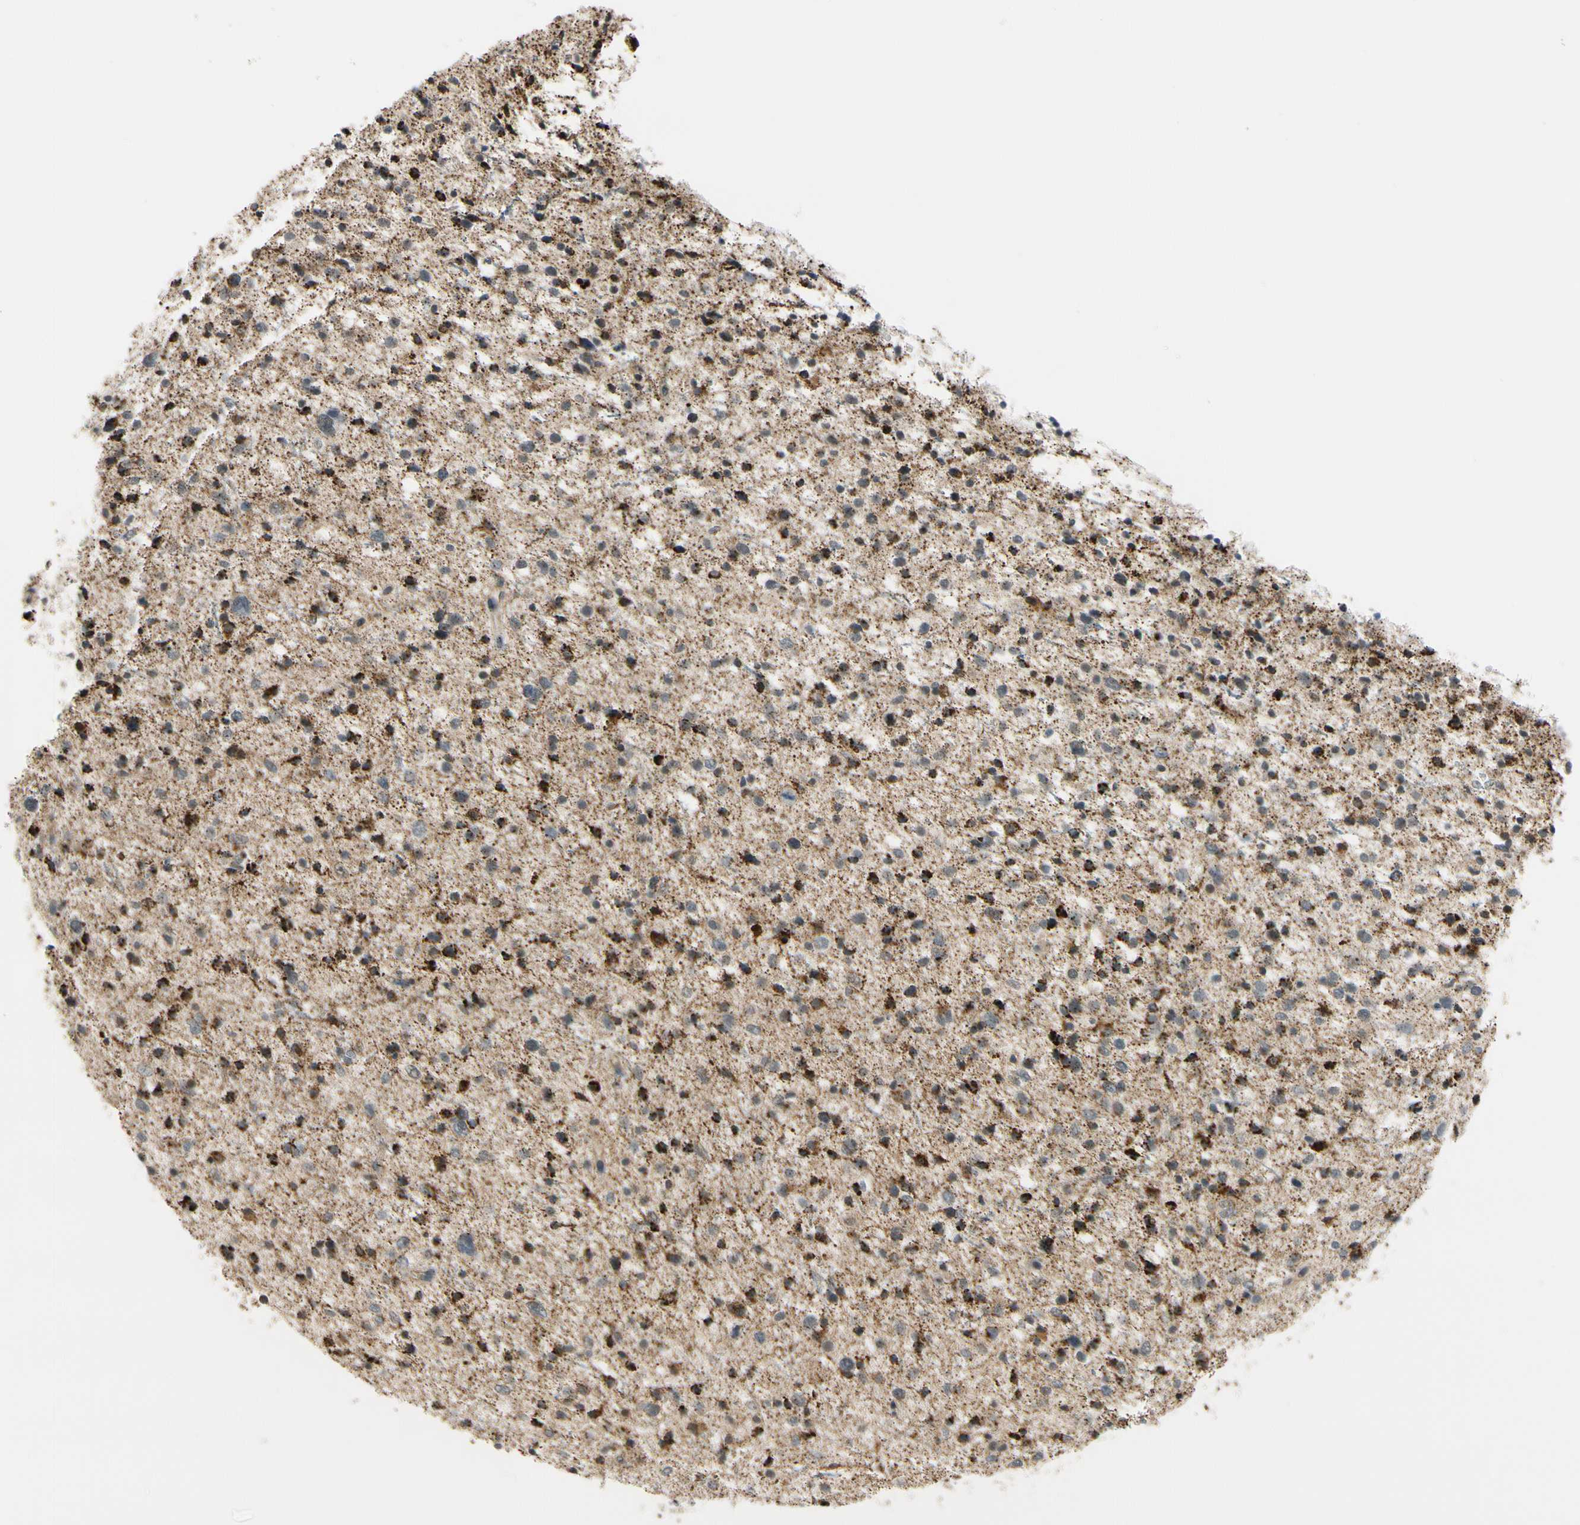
{"staining": {"intensity": "strong", "quantity": "25%-75%", "location": "cytoplasmic/membranous"}, "tissue": "glioma", "cell_type": "Tumor cells", "image_type": "cancer", "snomed": [{"axis": "morphology", "description": "Glioma, malignant, Low grade"}, {"axis": "topography", "description": "Brain"}], "caption": "Immunohistochemistry (IHC) image of glioma stained for a protein (brown), which reveals high levels of strong cytoplasmic/membranous positivity in approximately 25%-75% of tumor cells.", "gene": "TAF12", "patient": {"sex": "female", "age": 37}}